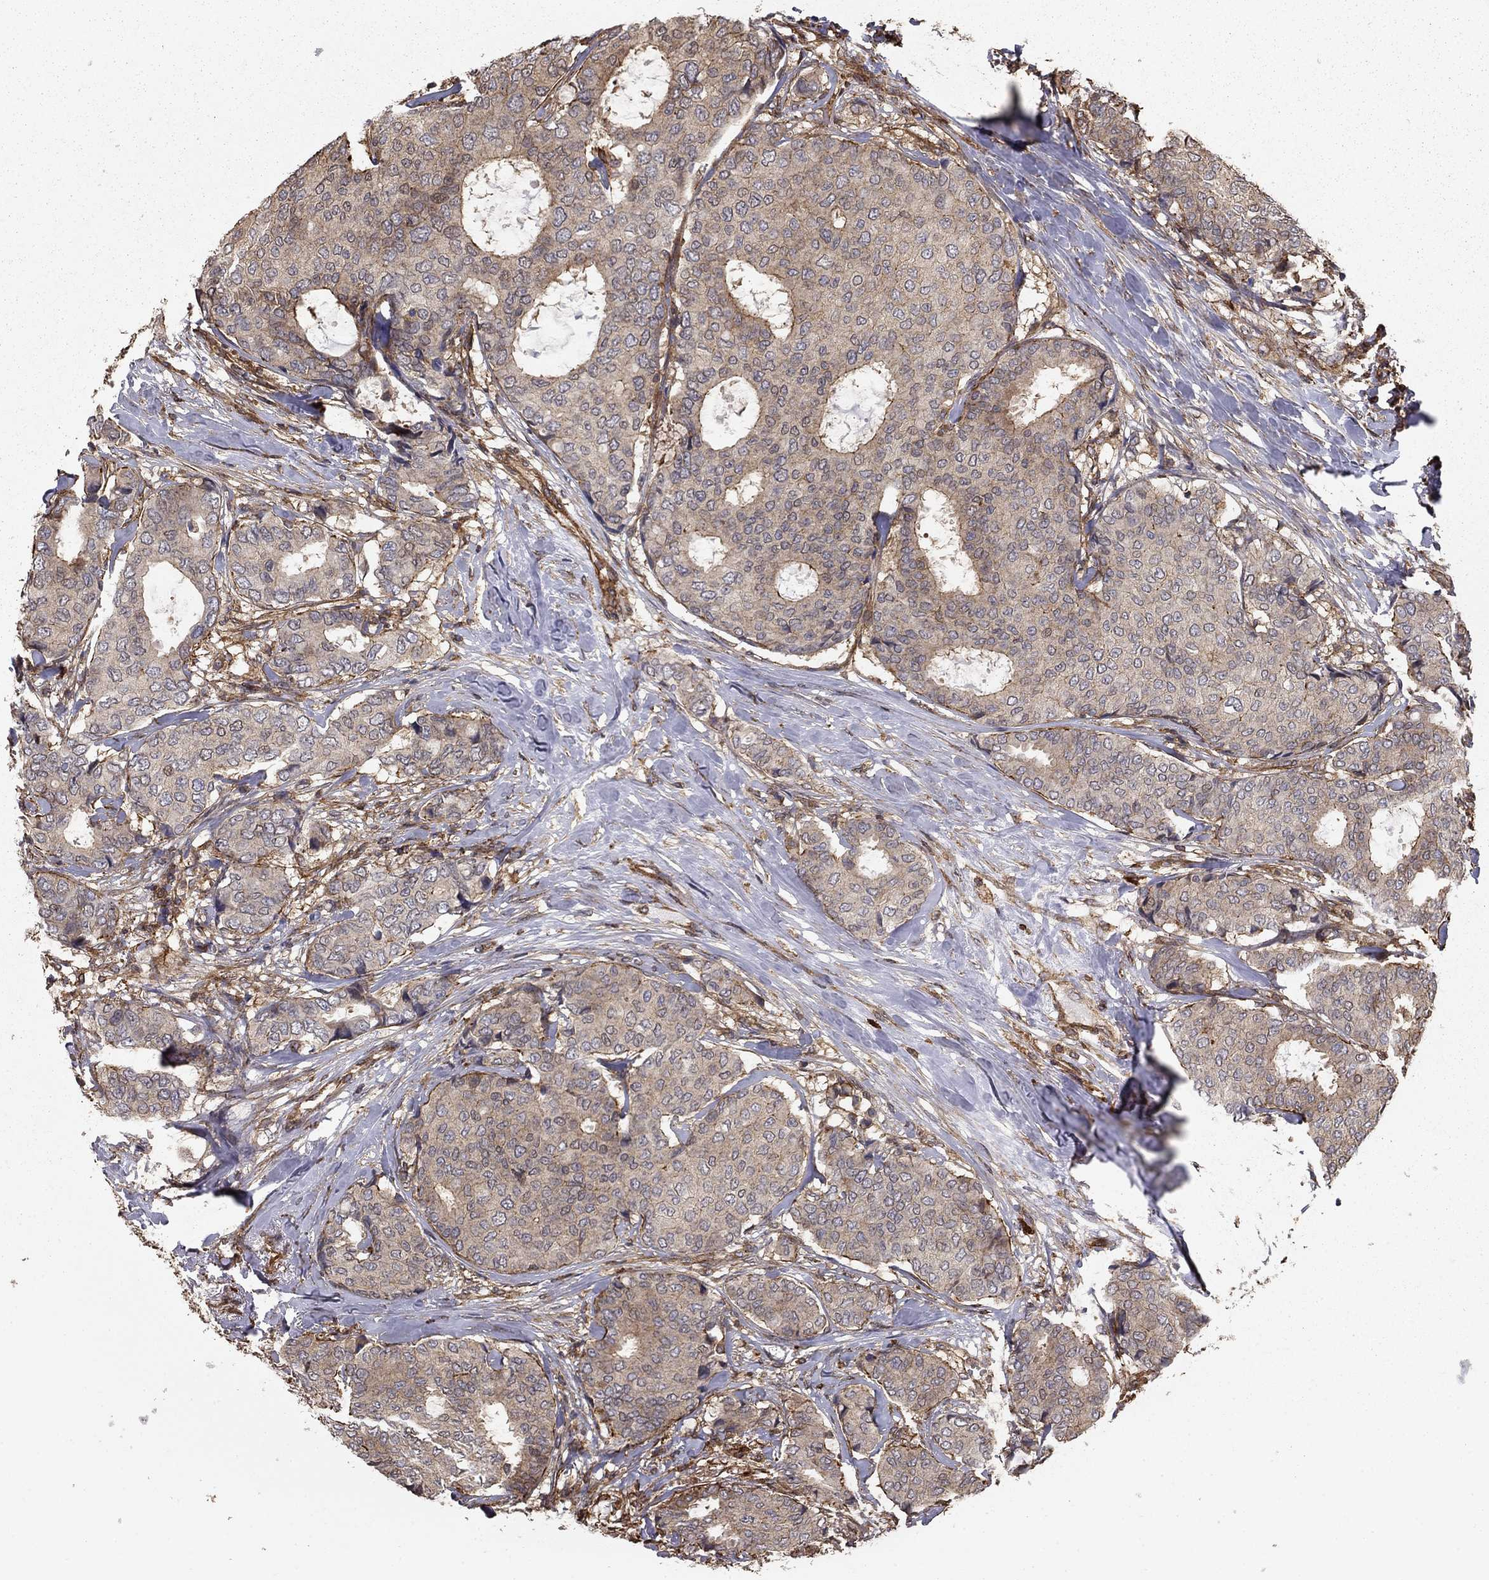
{"staining": {"intensity": "strong", "quantity": "<25%", "location": "cytoplasmic/membranous"}, "tissue": "breast cancer", "cell_type": "Tumor cells", "image_type": "cancer", "snomed": [{"axis": "morphology", "description": "Duct carcinoma"}, {"axis": "topography", "description": "Breast"}], "caption": "Immunohistochemical staining of breast cancer (infiltrating ductal carcinoma) shows medium levels of strong cytoplasmic/membranous protein positivity in approximately <25% of tumor cells.", "gene": "HABP4", "patient": {"sex": "female", "age": 75}}